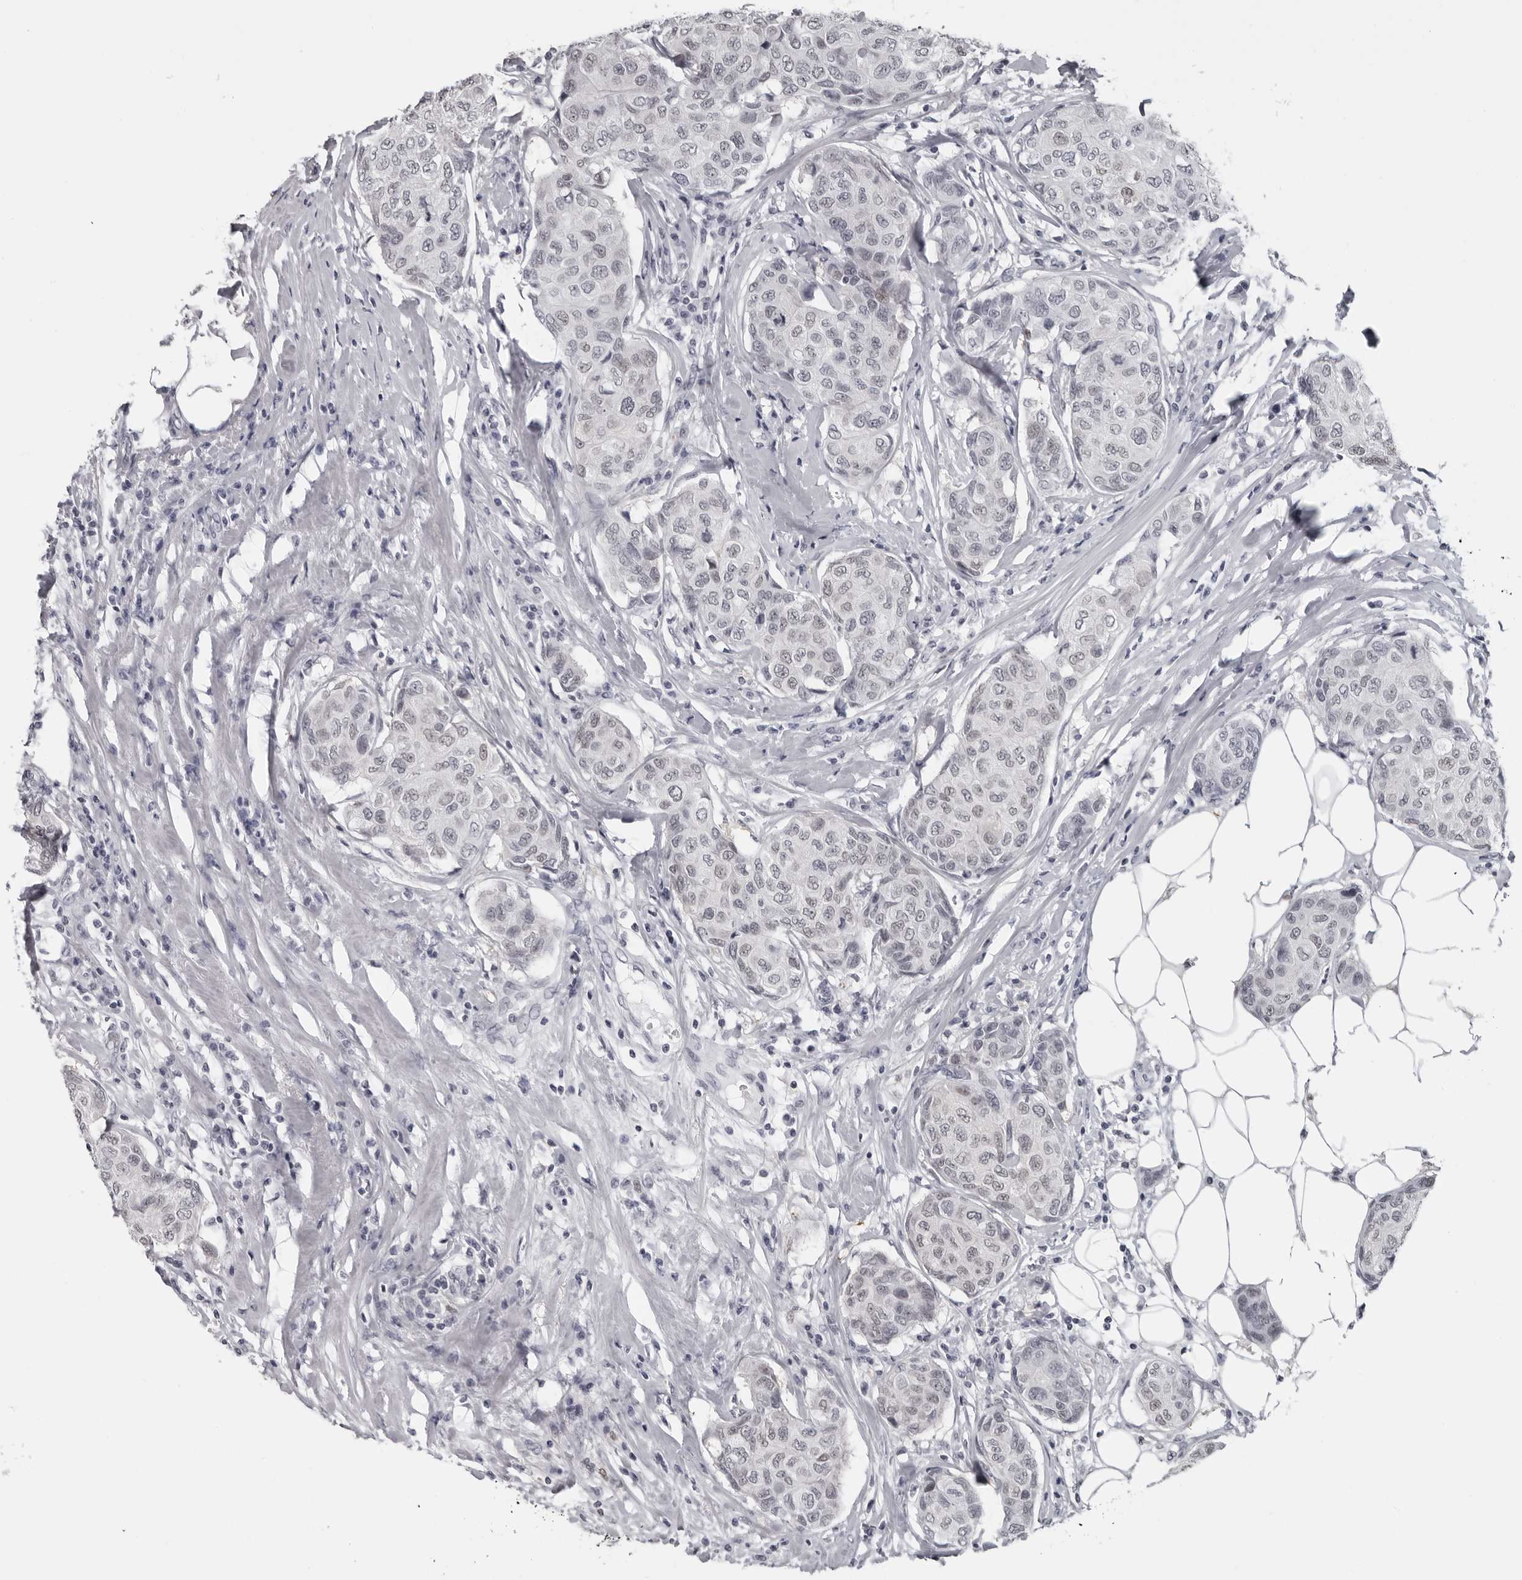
{"staining": {"intensity": "negative", "quantity": "none", "location": "none"}, "tissue": "breast cancer", "cell_type": "Tumor cells", "image_type": "cancer", "snomed": [{"axis": "morphology", "description": "Duct carcinoma"}, {"axis": "topography", "description": "Breast"}], "caption": "High magnification brightfield microscopy of breast cancer stained with DAB (3,3'-diaminobenzidine) (brown) and counterstained with hematoxylin (blue): tumor cells show no significant expression. Nuclei are stained in blue.", "gene": "LZIC", "patient": {"sex": "female", "age": 80}}